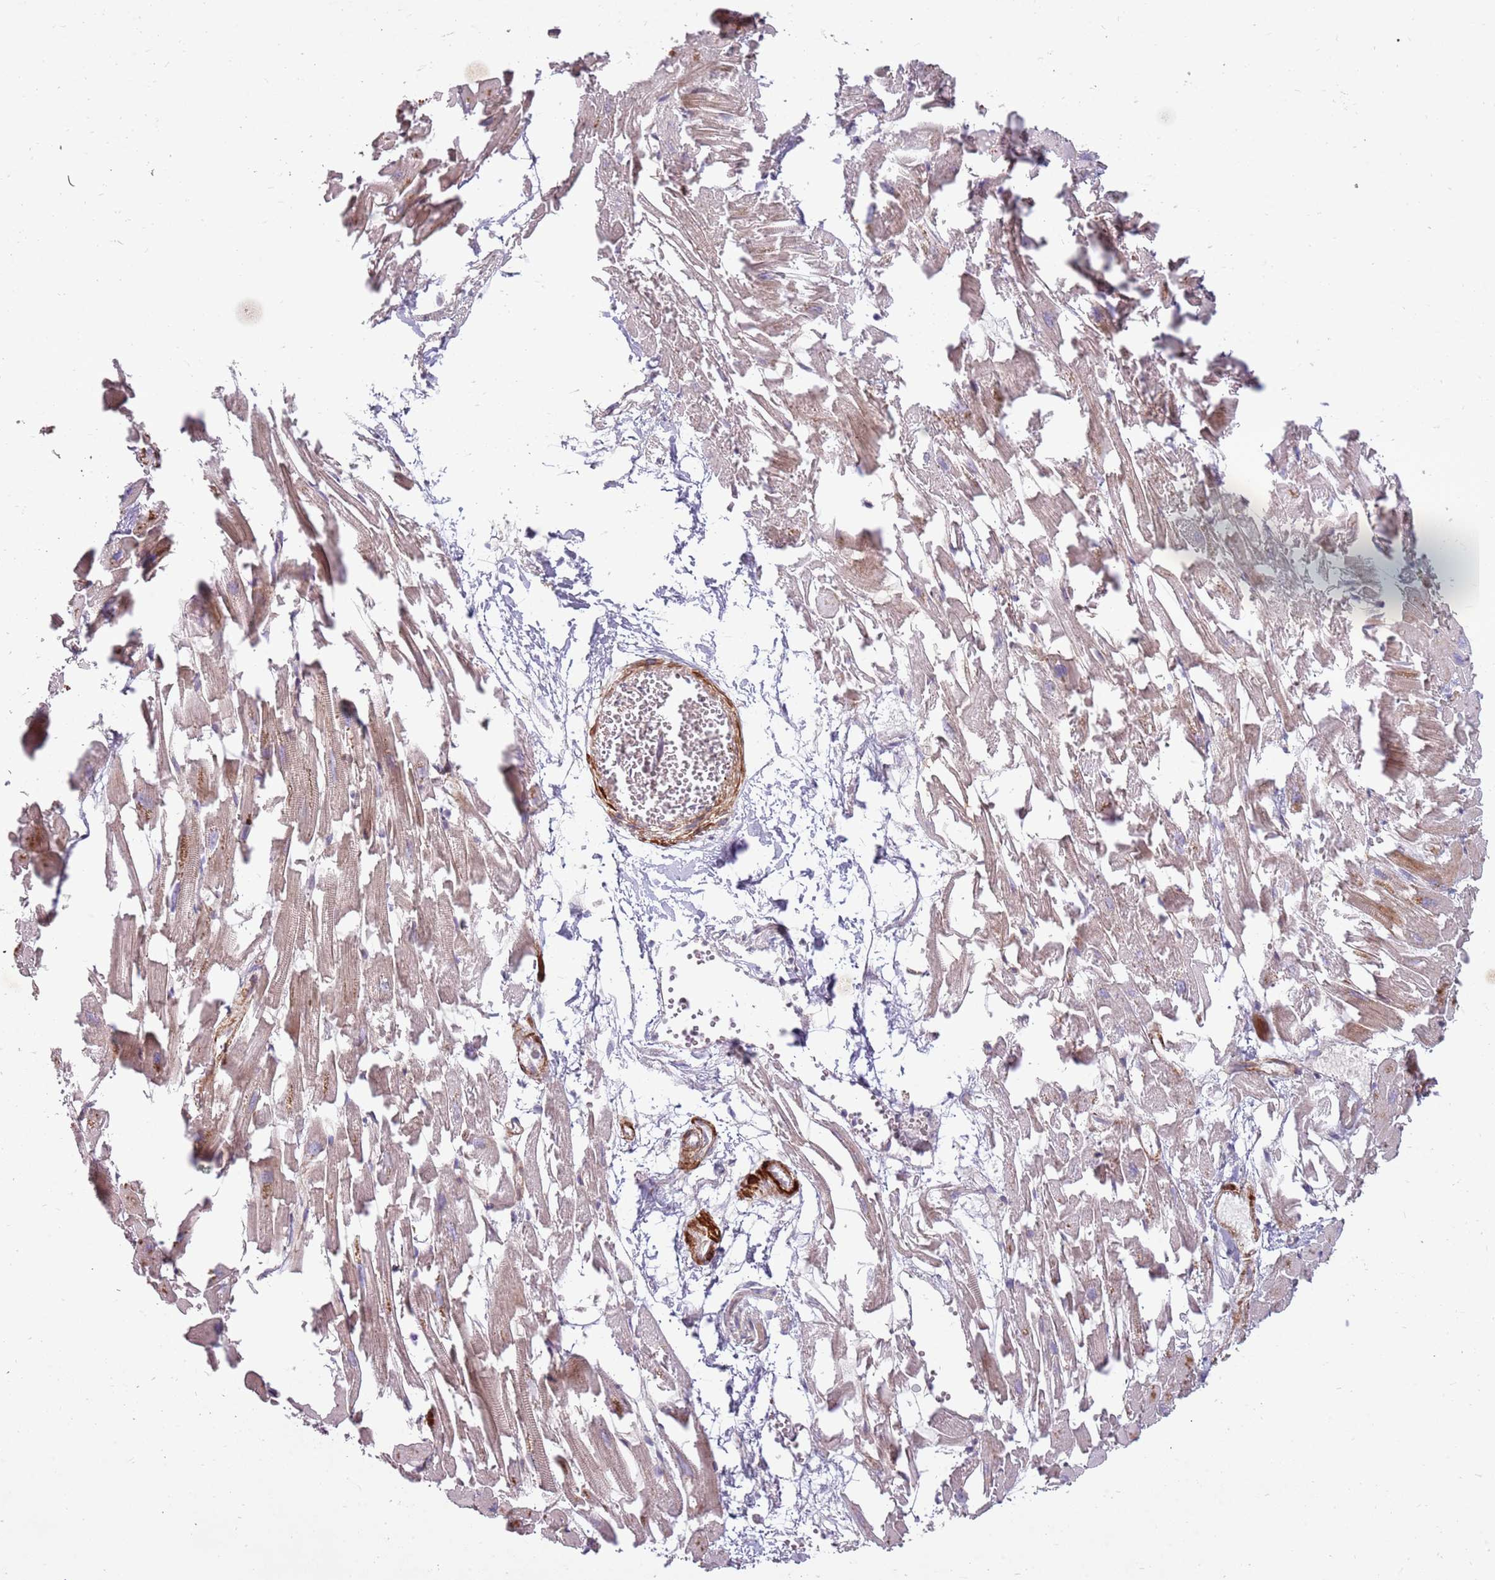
{"staining": {"intensity": "weak", "quantity": ">75%", "location": "cytoplasmic/membranous"}, "tissue": "heart muscle", "cell_type": "Cardiomyocytes", "image_type": "normal", "snomed": [{"axis": "morphology", "description": "Normal tissue, NOS"}, {"axis": "topography", "description": "Heart"}], "caption": "IHC photomicrograph of benign heart muscle: heart muscle stained using immunohistochemistry reveals low levels of weak protein expression localized specifically in the cytoplasmic/membranous of cardiomyocytes, appearing as a cytoplasmic/membranous brown color.", "gene": "PLD6", "patient": {"sex": "female", "age": 64}}